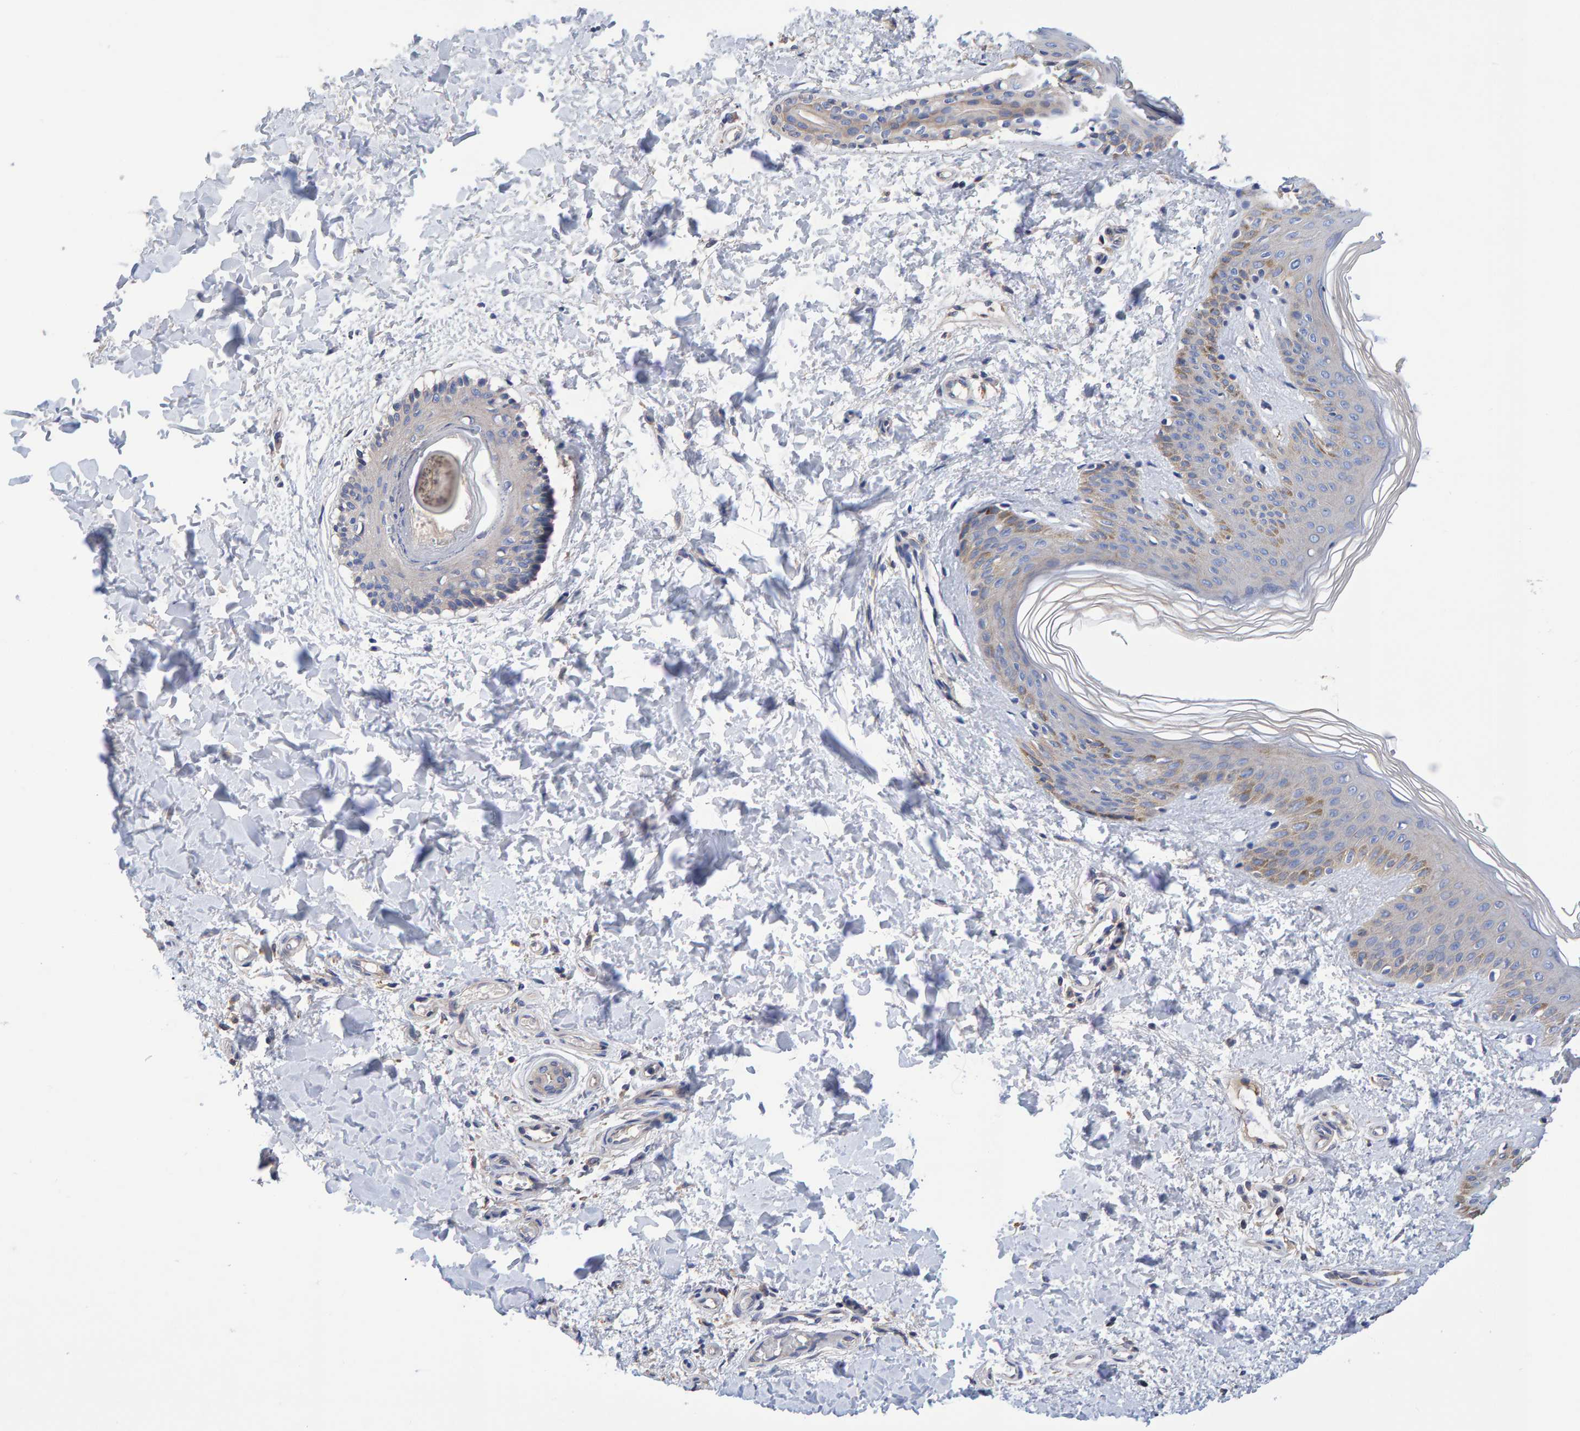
{"staining": {"intensity": "negative", "quantity": "none", "location": "none"}, "tissue": "skin", "cell_type": "Fibroblasts", "image_type": "normal", "snomed": [{"axis": "morphology", "description": "Normal tissue, NOS"}, {"axis": "morphology", "description": "Neoplasm, benign, NOS"}, {"axis": "topography", "description": "Skin"}, {"axis": "topography", "description": "Soft tissue"}], "caption": "IHC of benign human skin exhibits no expression in fibroblasts.", "gene": "EFR3A", "patient": {"sex": "male", "age": 26}}